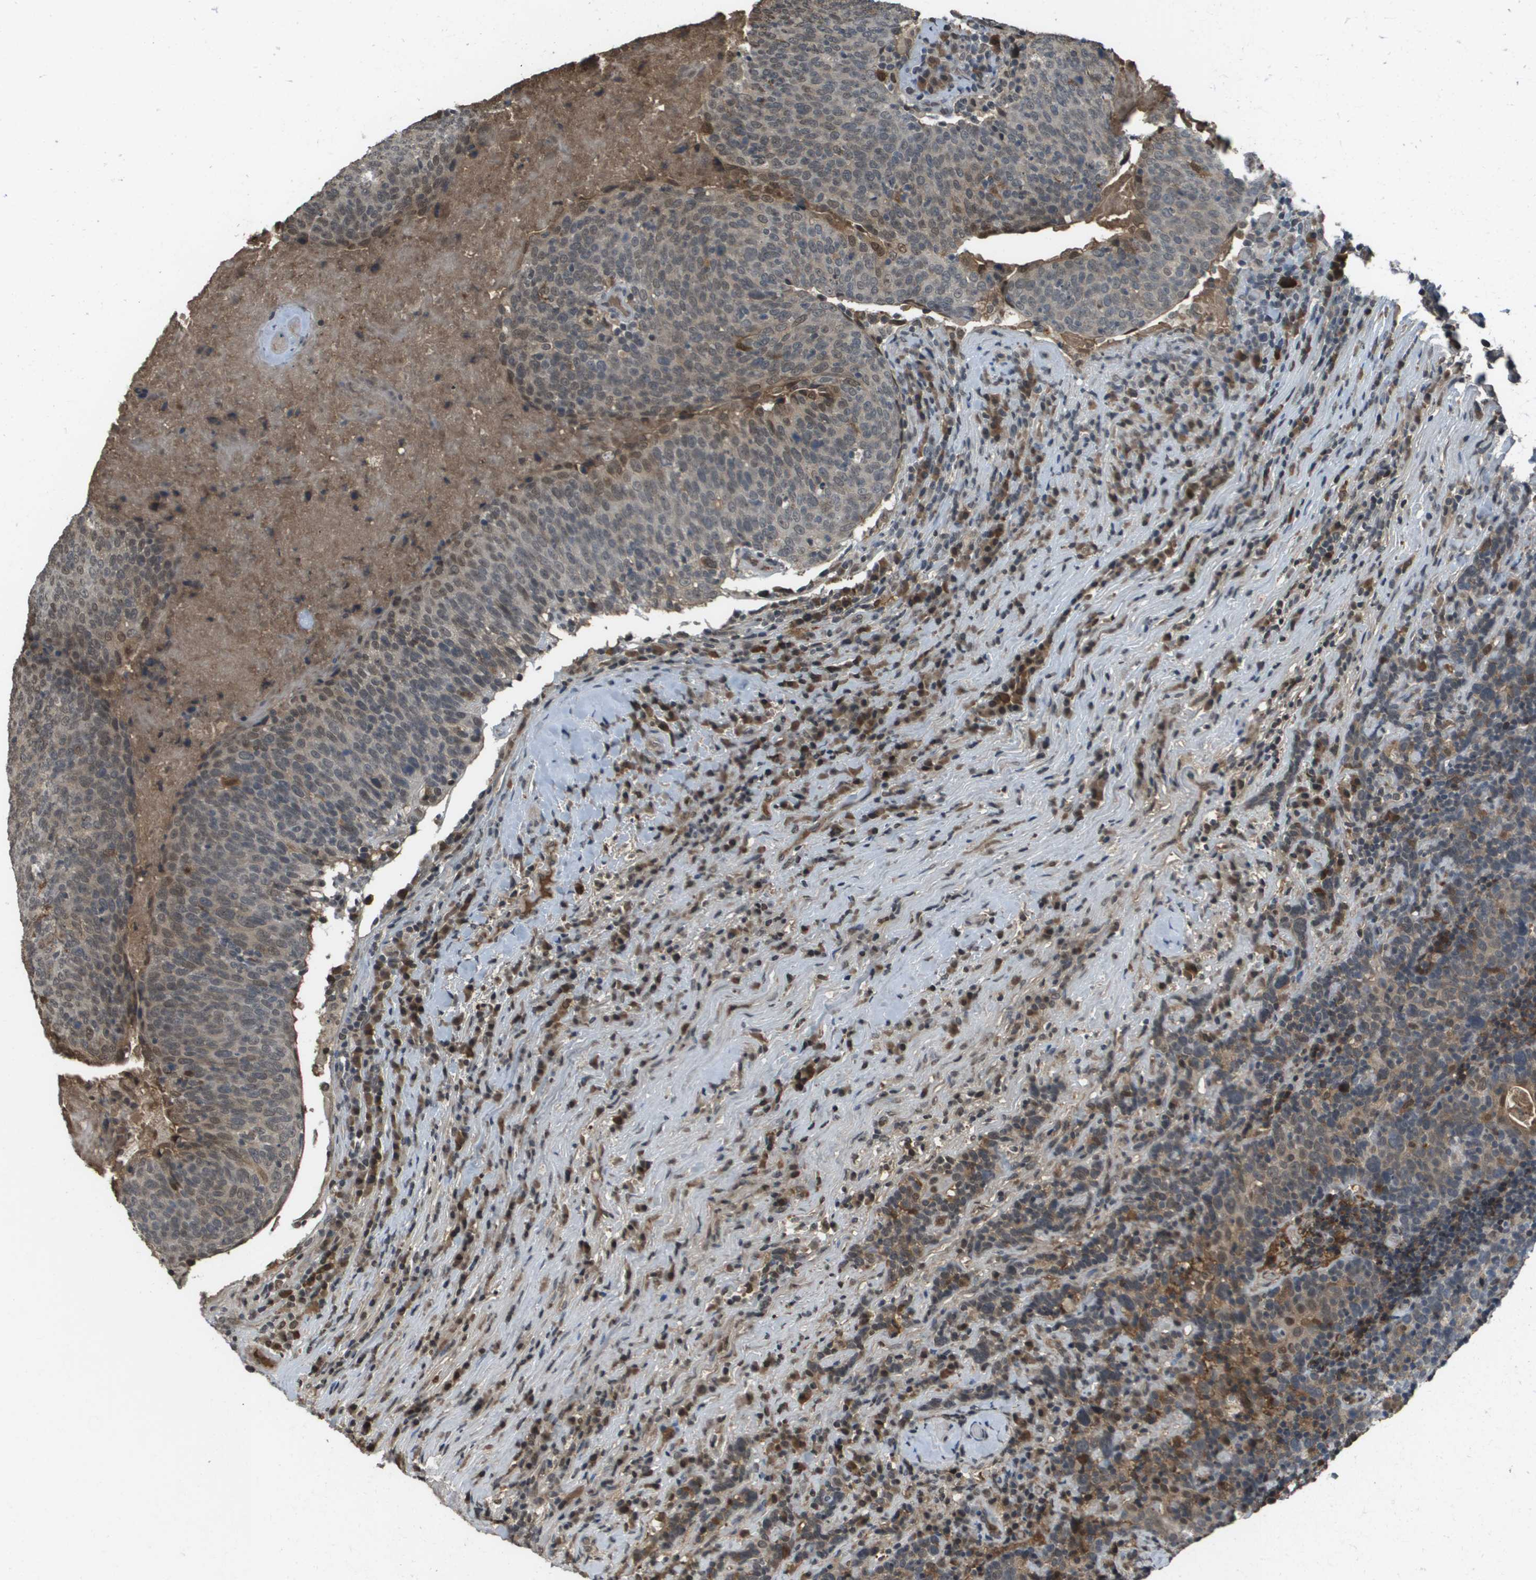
{"staining": {"intensity": "weak", "quantity": "25%-75%", "location": "cytoplasmic/membranous,nuclear"}, "tissue": "head and neck cancer", "cell_type": "Tumor cells", "image_type": "cancer", "snomed": [{"axis": "morphology", "description": "Squamous cell carcinoma, NOS"}, {"axis": "morphology", "description": "Squamous cell carcinoma, metastatic, NOS"}, {"axis": "topography", "description": "Lymph node"}, {"axis": "topography", "description": "Head-Neck"}], "caption": "Immunohistochemistry (IHC) histopathology image of human head and neck metastatic squamous cell carcinoma stained for a protein (brown), which reveals low levels of weak cytoplasmic/membranous and nuclear positivity in approximately 25%-75% of tumor cells.", "gene": "NDRG2", "patient": {"sex": "male", "age": 62}}